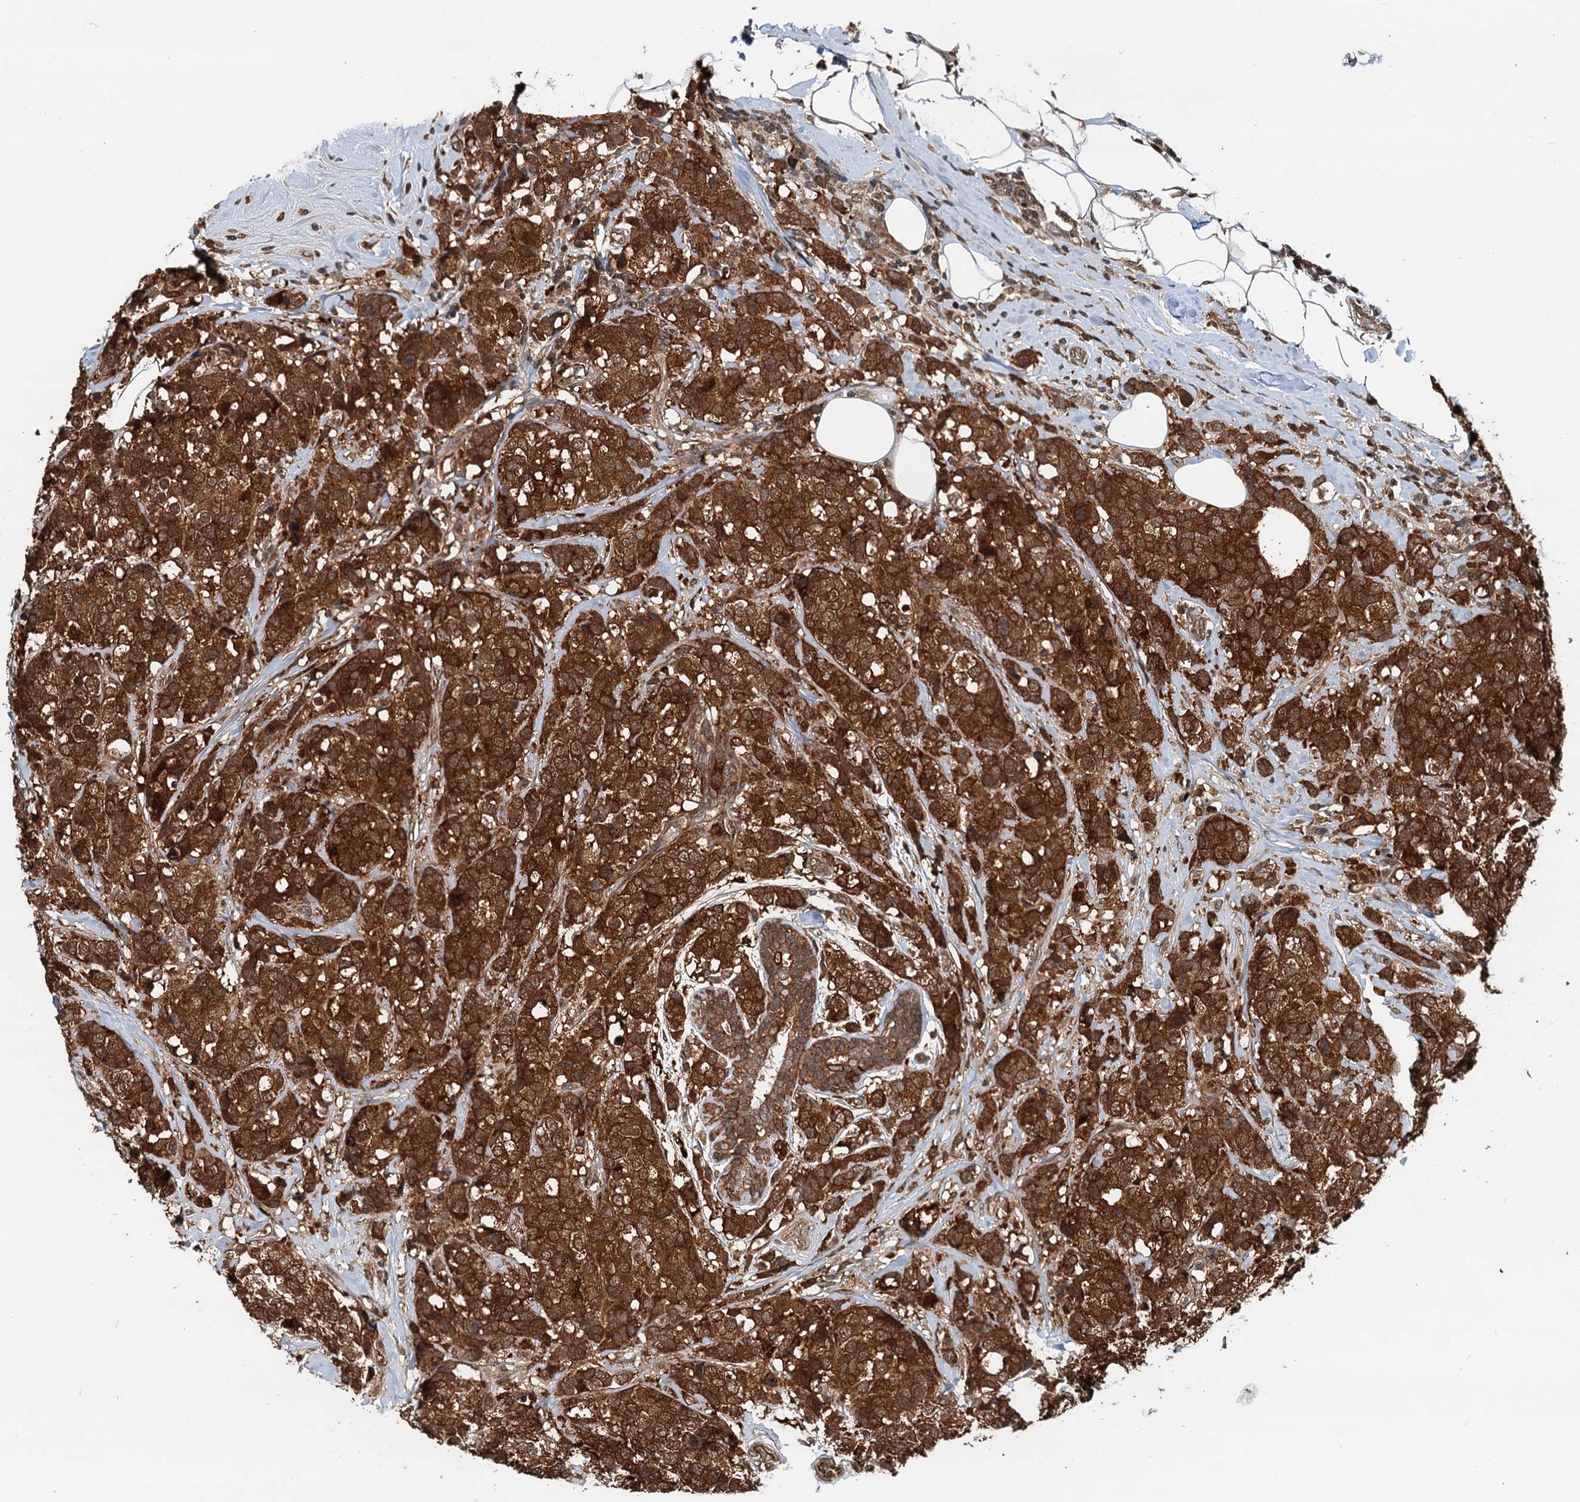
{"staining": {"intensity": "strong", "quantity": ">75%", "location": "cytoplasmic/membranous"}, "tissue": "breast cancer", "cell_type": "Tumor cells", "image_type": "cancer", "snomed": [{"axis": "morphology", "description": "Lobular carcinoma"}, {"axis": "topography", "description": "Breast"}], "caption": "Tumor cells show high levels of strong cytoplasmic/membranous staining in approximately >75% of cells in human lobular carcinoma (breast).", "gene": "STUB1", "patient": {"sex": "female", "age": 59}}